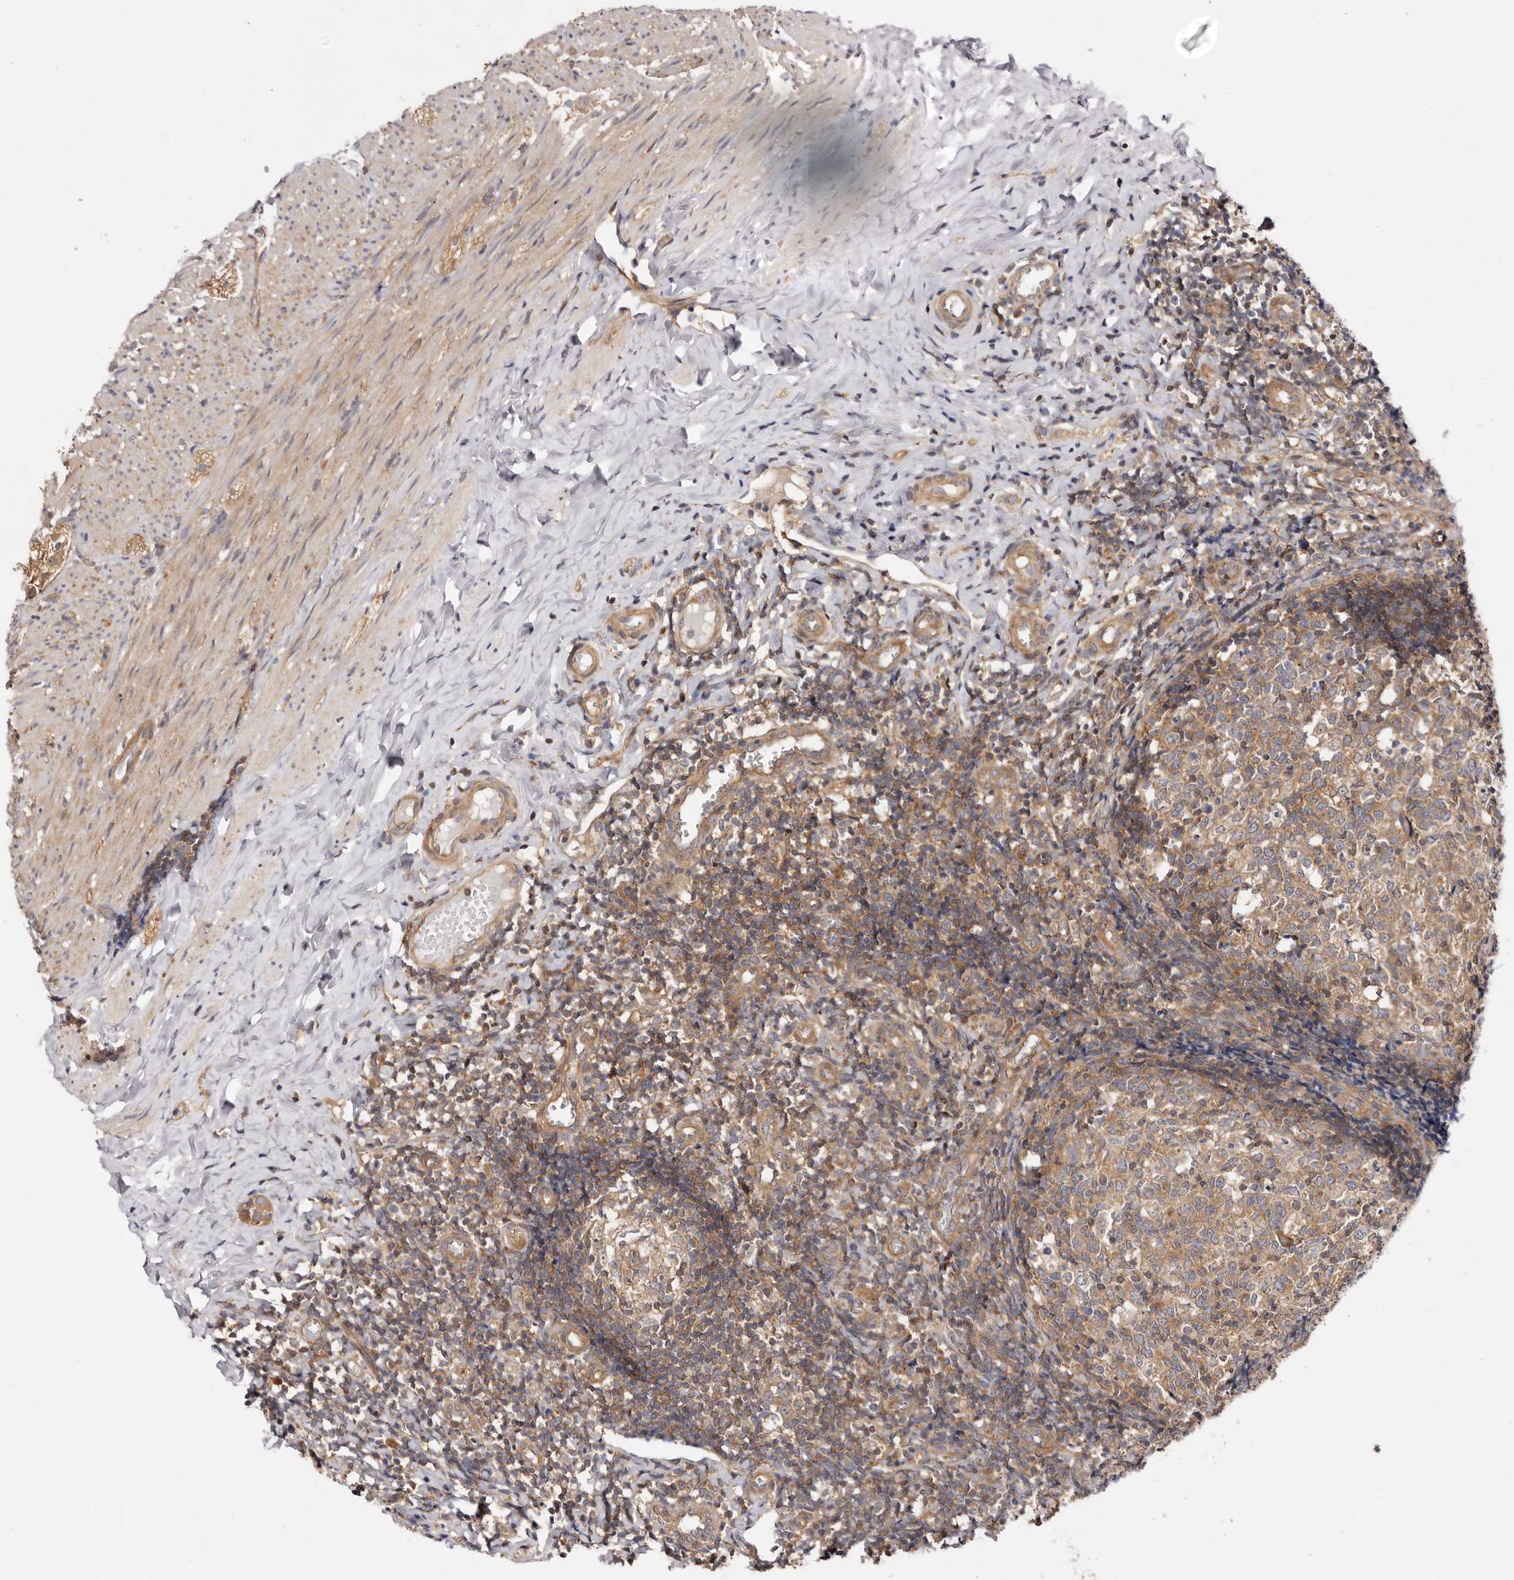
{"staining": {"intensity": "moderate", "quantity": ">75%", "location": "cytoplasmic/membranous,nuclear"}, "tissue": "appendix", "cell_type": "Glandular cells", "image_type": "normal", "snomed": [{"axis": "morphology", "description": "Normal tissue, NOS"}, {"axis": "topography", "description": "Appendix"}], "caption": "Immunohistochemical staining of benign human appendix shows >75% levels of moderate cytoplasmic/membranous,nuclear protein staining in approximately >75% of glandular cells. Ihc stains the protein in brown and the nuclei are stained blue.", "gene": "PANK4", "patient": {"sex": "male", "age": 8}}